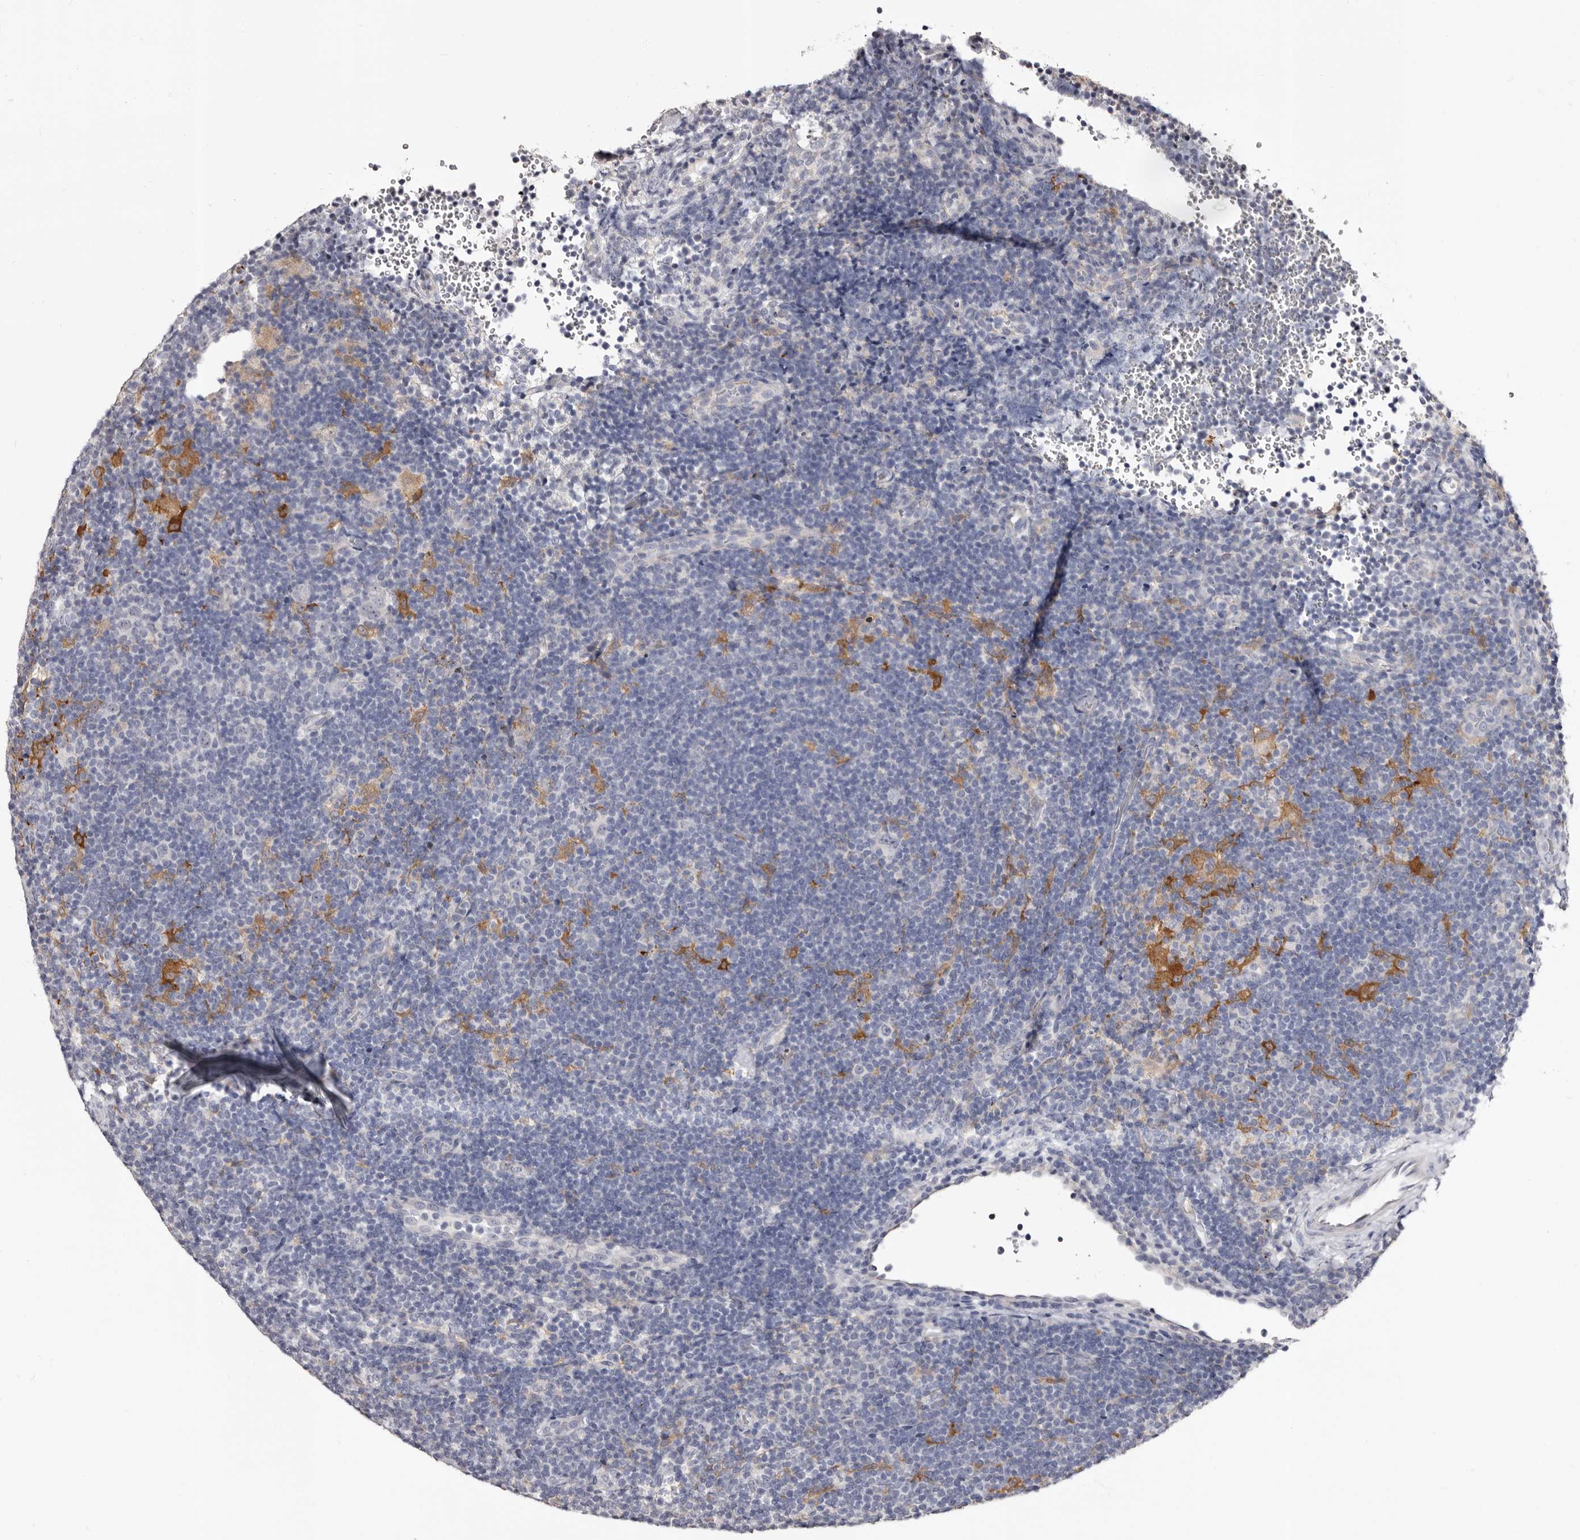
{"staining": {"intensity": "negative", "quantity": "none", "location": "none"}, "tissue": "lymphoma", "cell_type": "Tumor cells", "image_type": "cancer", "snomed": [{"axis": "morphology", "description": "Hodgkin's disease, NOS"}, {"axis": "topography", "description": "Lymph node"}], "caption": "Immunohistochemistry (IHC) image of Hodgkin's disease stained for a protein (brown), which exhibits no staining in tumor cells.", "gene": "PTAFR", "patient": {"sex": "female", "age": 57}}